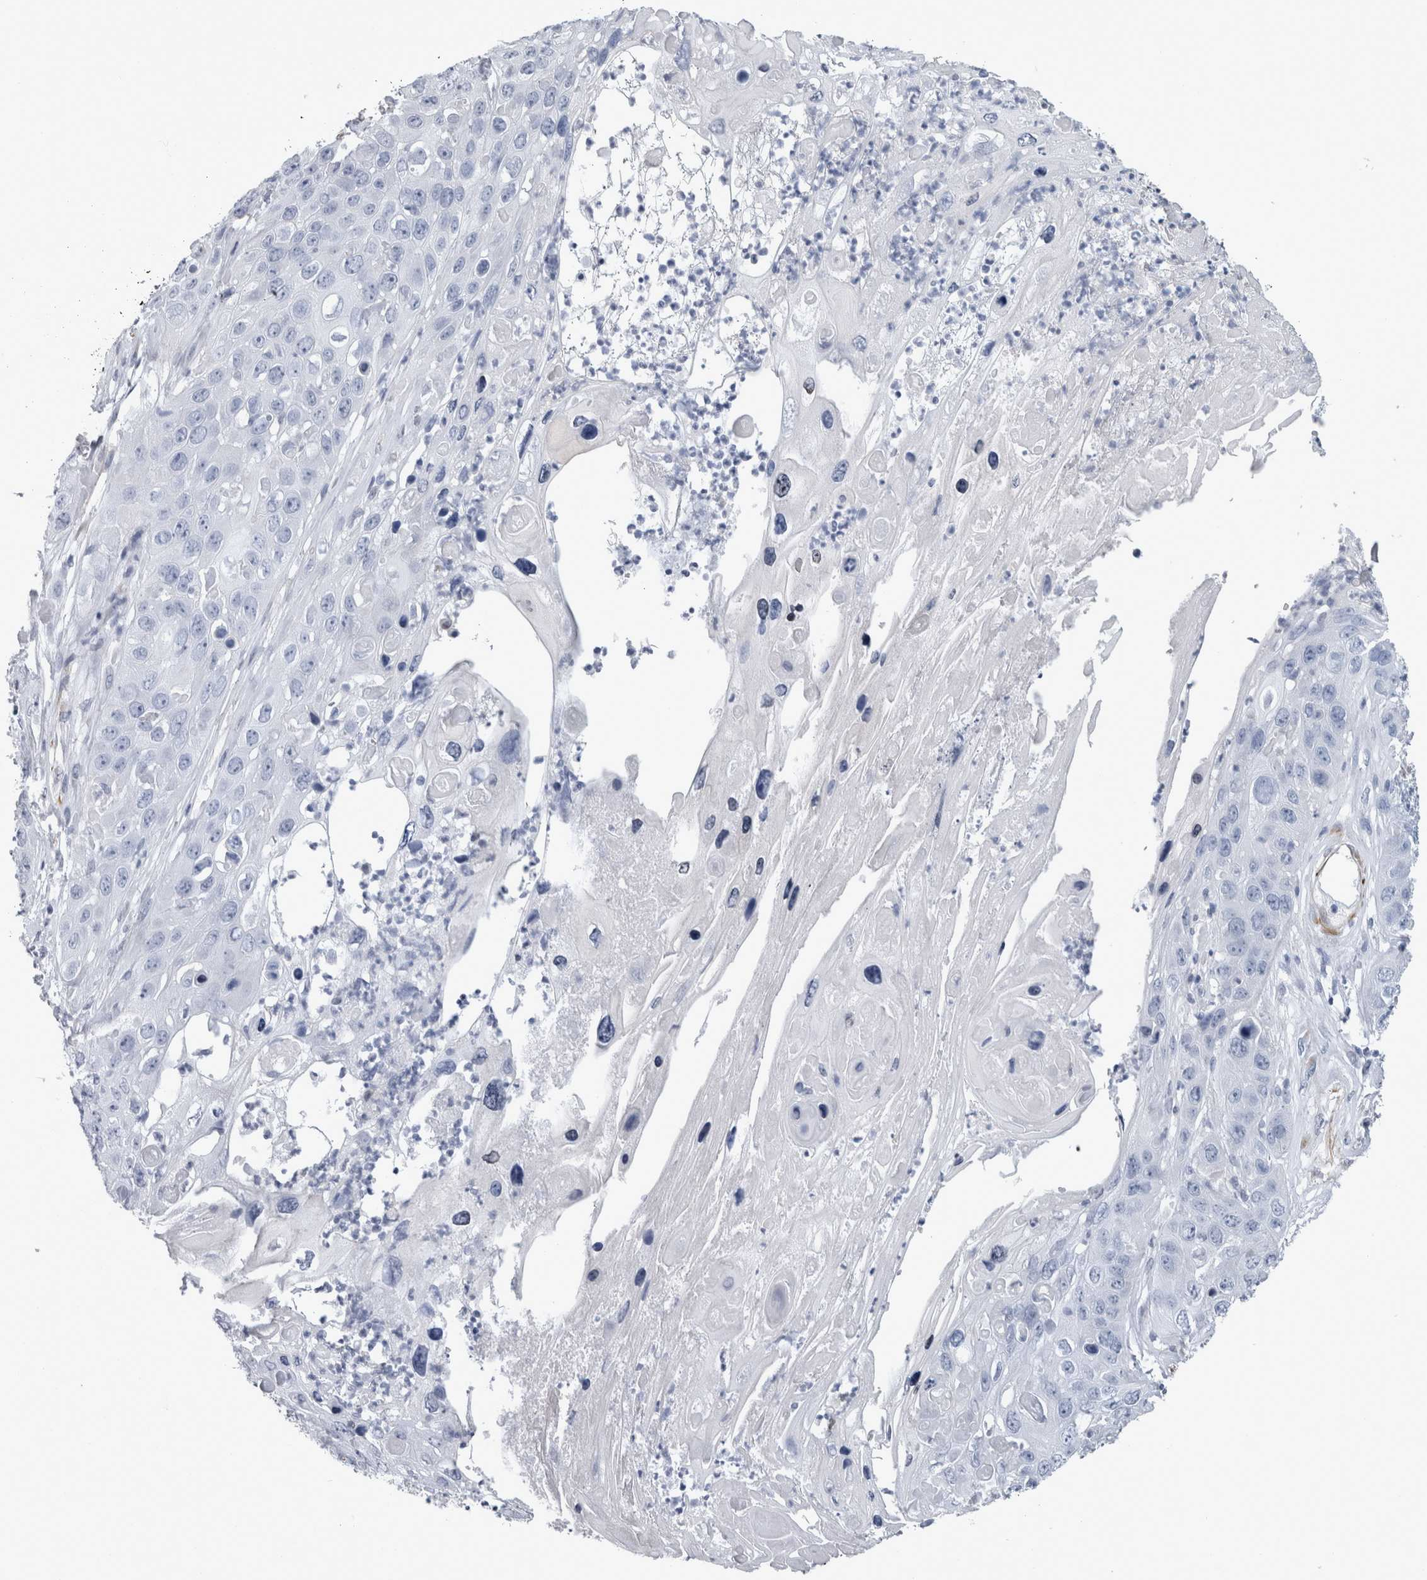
{"staining": {"intensity": "negative", "quantity": "none", "location": "none"}, "tissue": "skin cancer", "cell_type": "Tumor cells", "image_type": "cancer", "snomed": [{"axis": "morphology", "description": "Squamous cell carcinoma, NOS"}, {"axis": "topography", "description": "Skin"}], "caption": "Photomicrograph shows no significant protein positivity in tumor cells of skin cancer (squamous cell carcinoma). Nuclei are stained in blue.", "gene": "VWDE", "patient": {"sex": "male", "age": 55}}